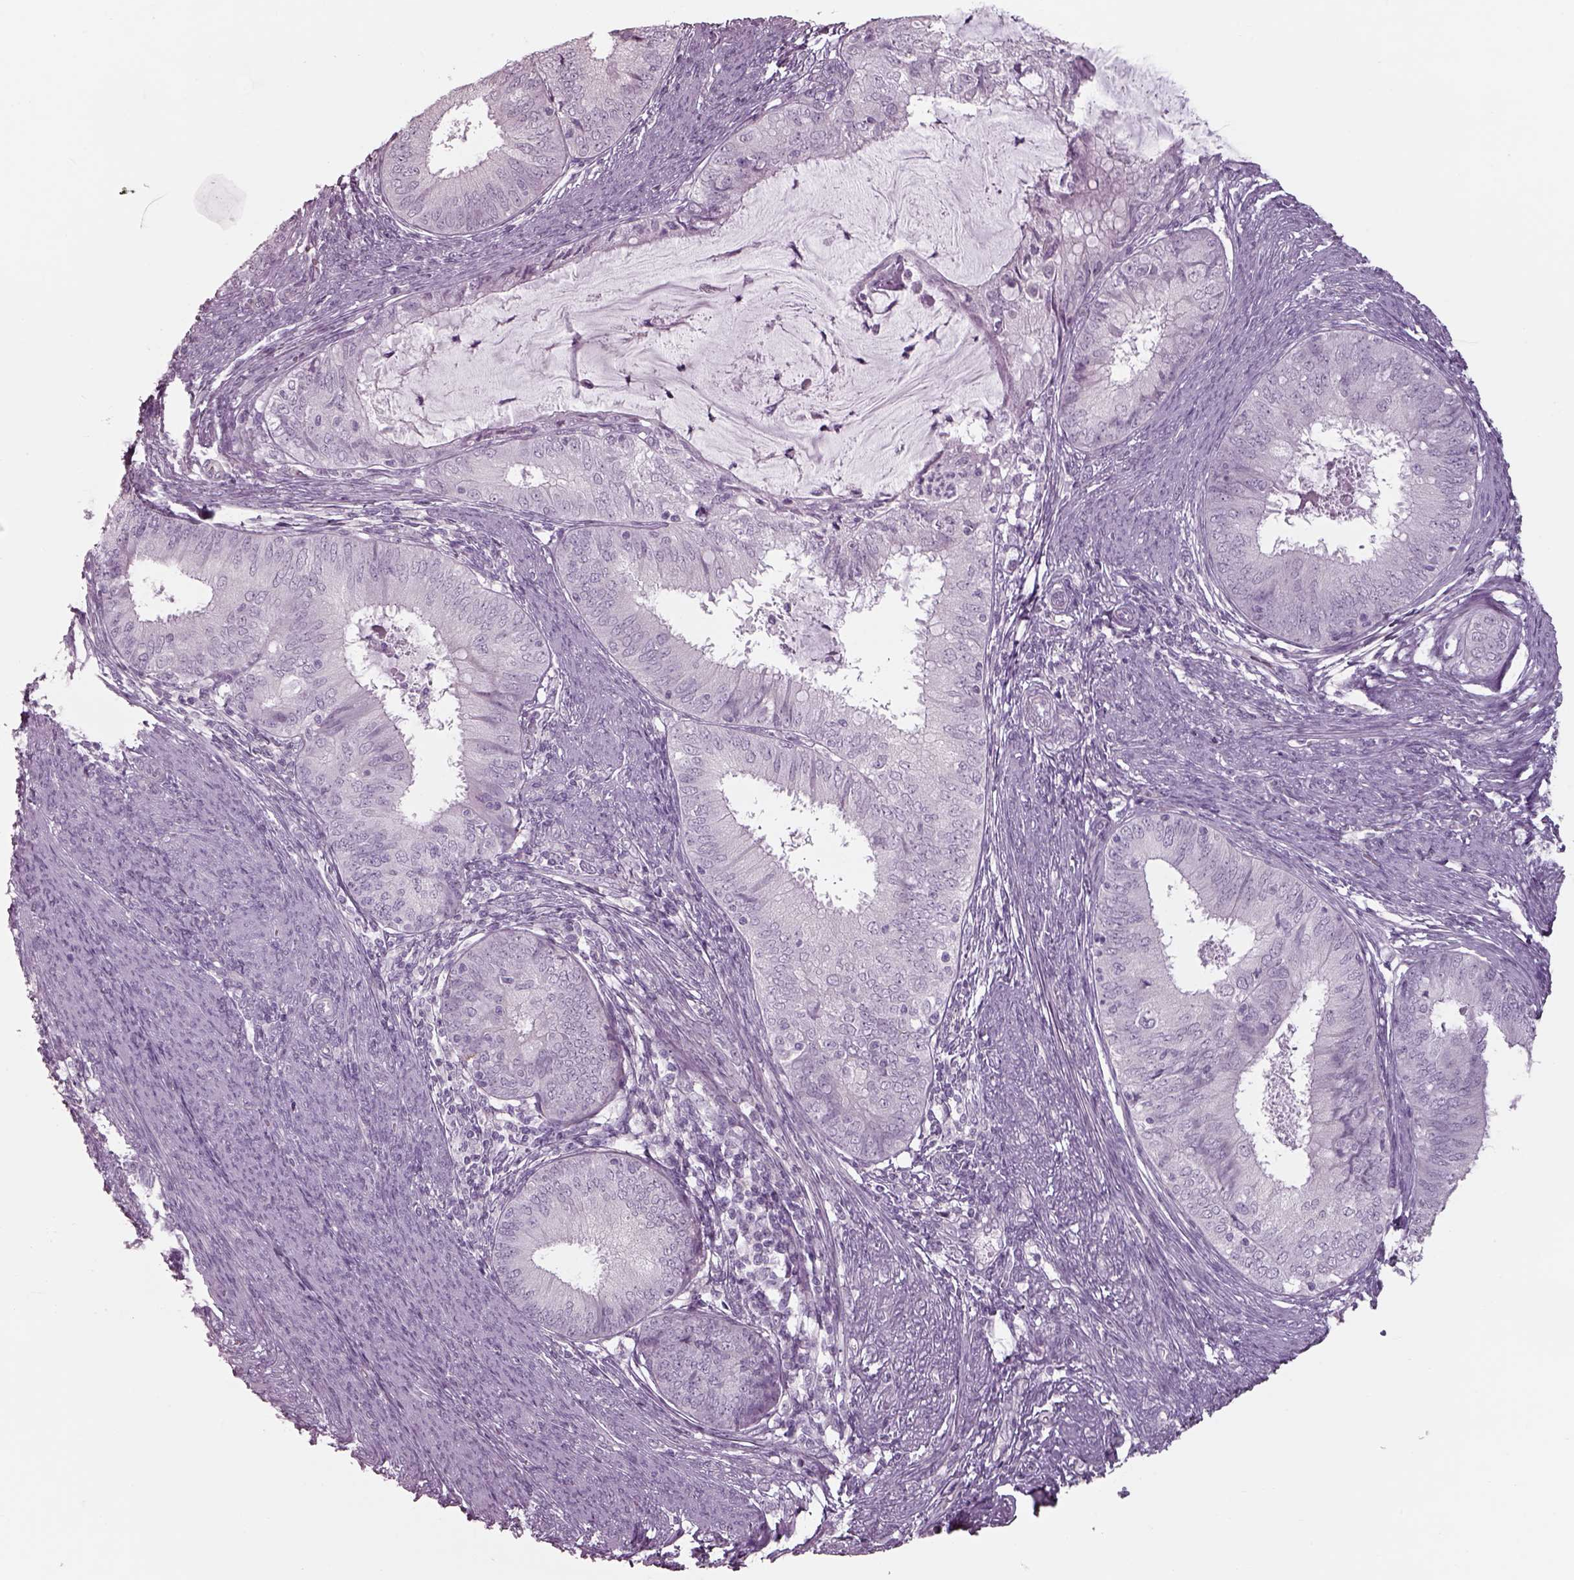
{"staining": {"intensity": "negative", "quantity": "none", "location": "none"}, "tissue": "endometrial cancer", "cell_type": "Tumor cells", "image_type": "cancer", "snomed": [{"axis": "morphology", "description": "Adenocarcinoma, NOS"}, {"axis": "topography", "description": "Endometrium"}], "caption": "Micrograph shows no significant protein staining in tumor cells of endometrial cancer (adenocarcinoma).", "gene": "SEPTIN14", "patient": {"sex": "female", "age": 57}}